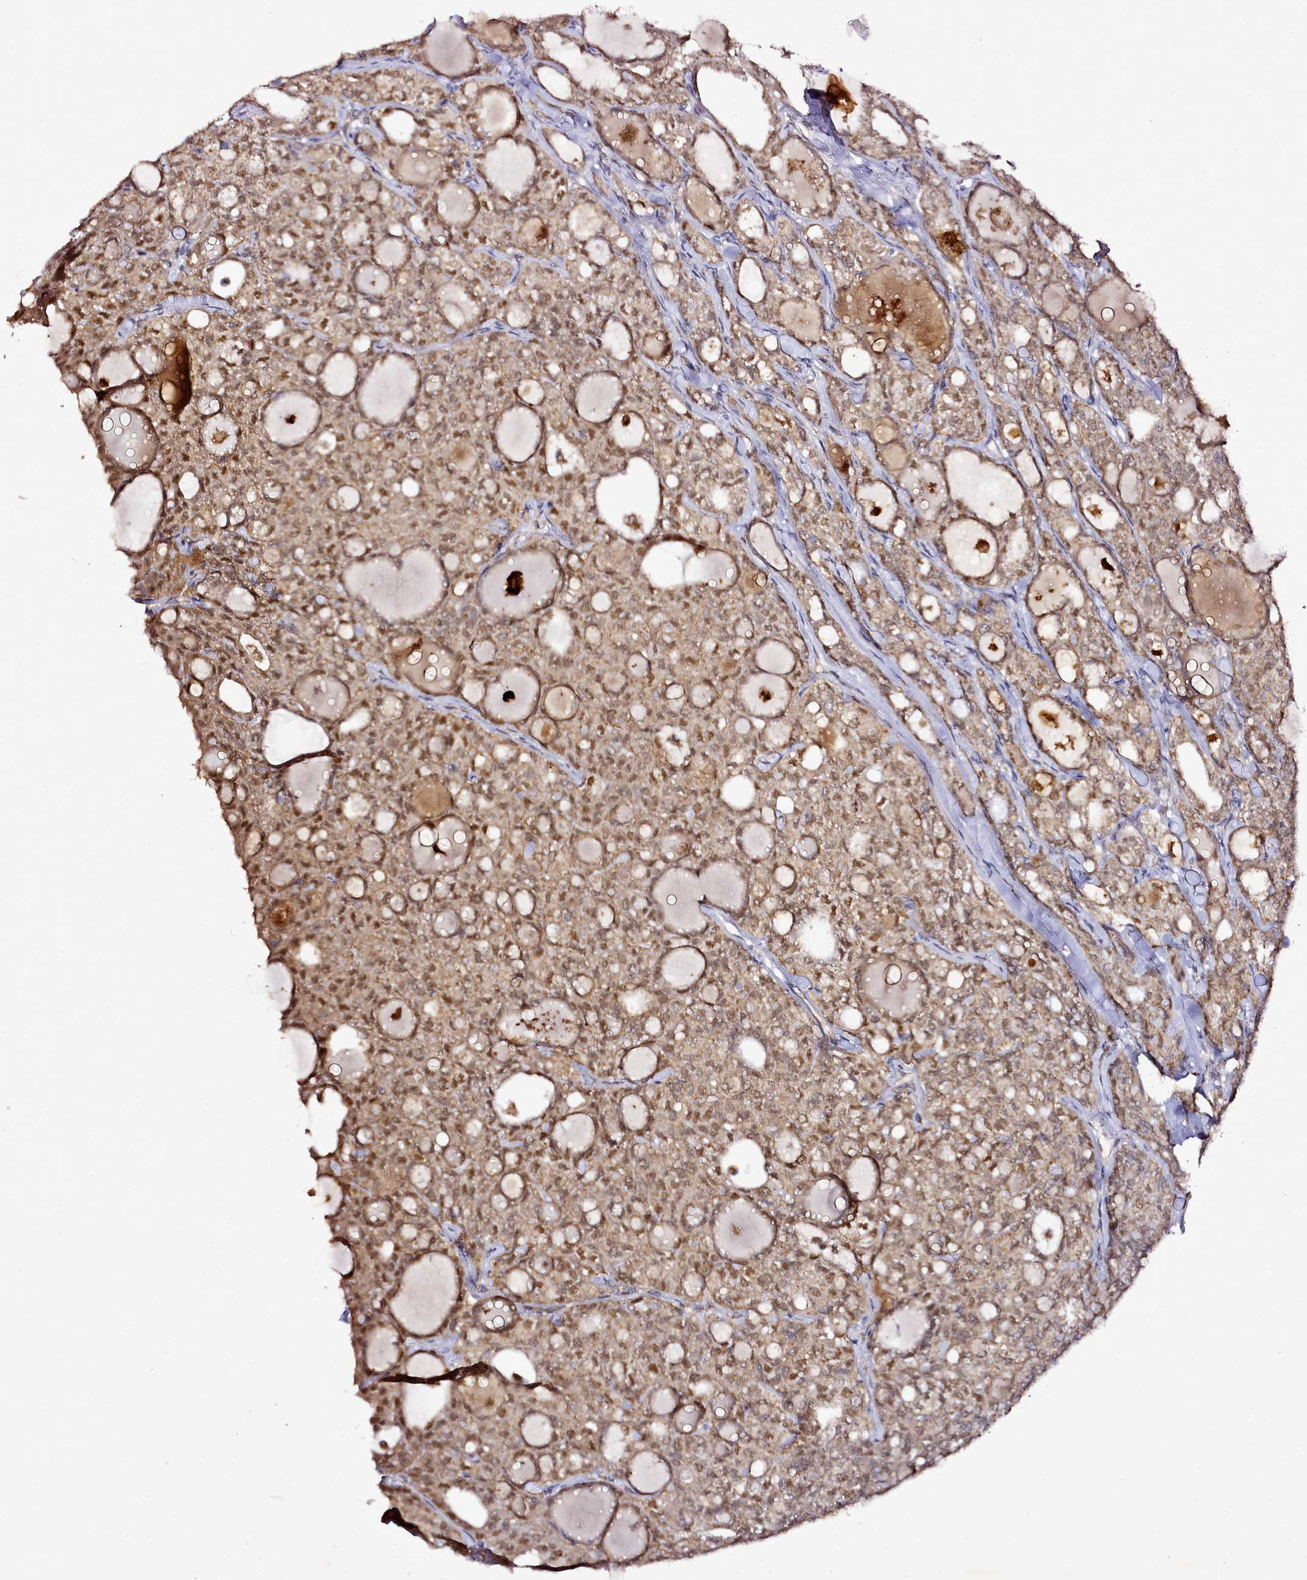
{"staining": {"intensity": "moderate", "quantity": ">75%", "location": "cytoplasmic/membranous,nuclear"}, "tissue": "thyroid cancer", "cell_type": "Tumor cells", "image_type": "cancer", "snomed": [{"axis": "morphology", "description": "Follicular adenoma carcinoma, NOS"}, {"axis": "topography", "description": "Thyroid gland"}], "caption": "Thyroid follicular adenoma carcinoma stained with immunohistochemistry displays moderate cytoplasmic/membranous and nuclear staining in about >75% of tumor cells. (IHC, brightfield microscopy, high magnification).", "gene": "EDIL3", "patient": {"sex": "male", "age": 75}}